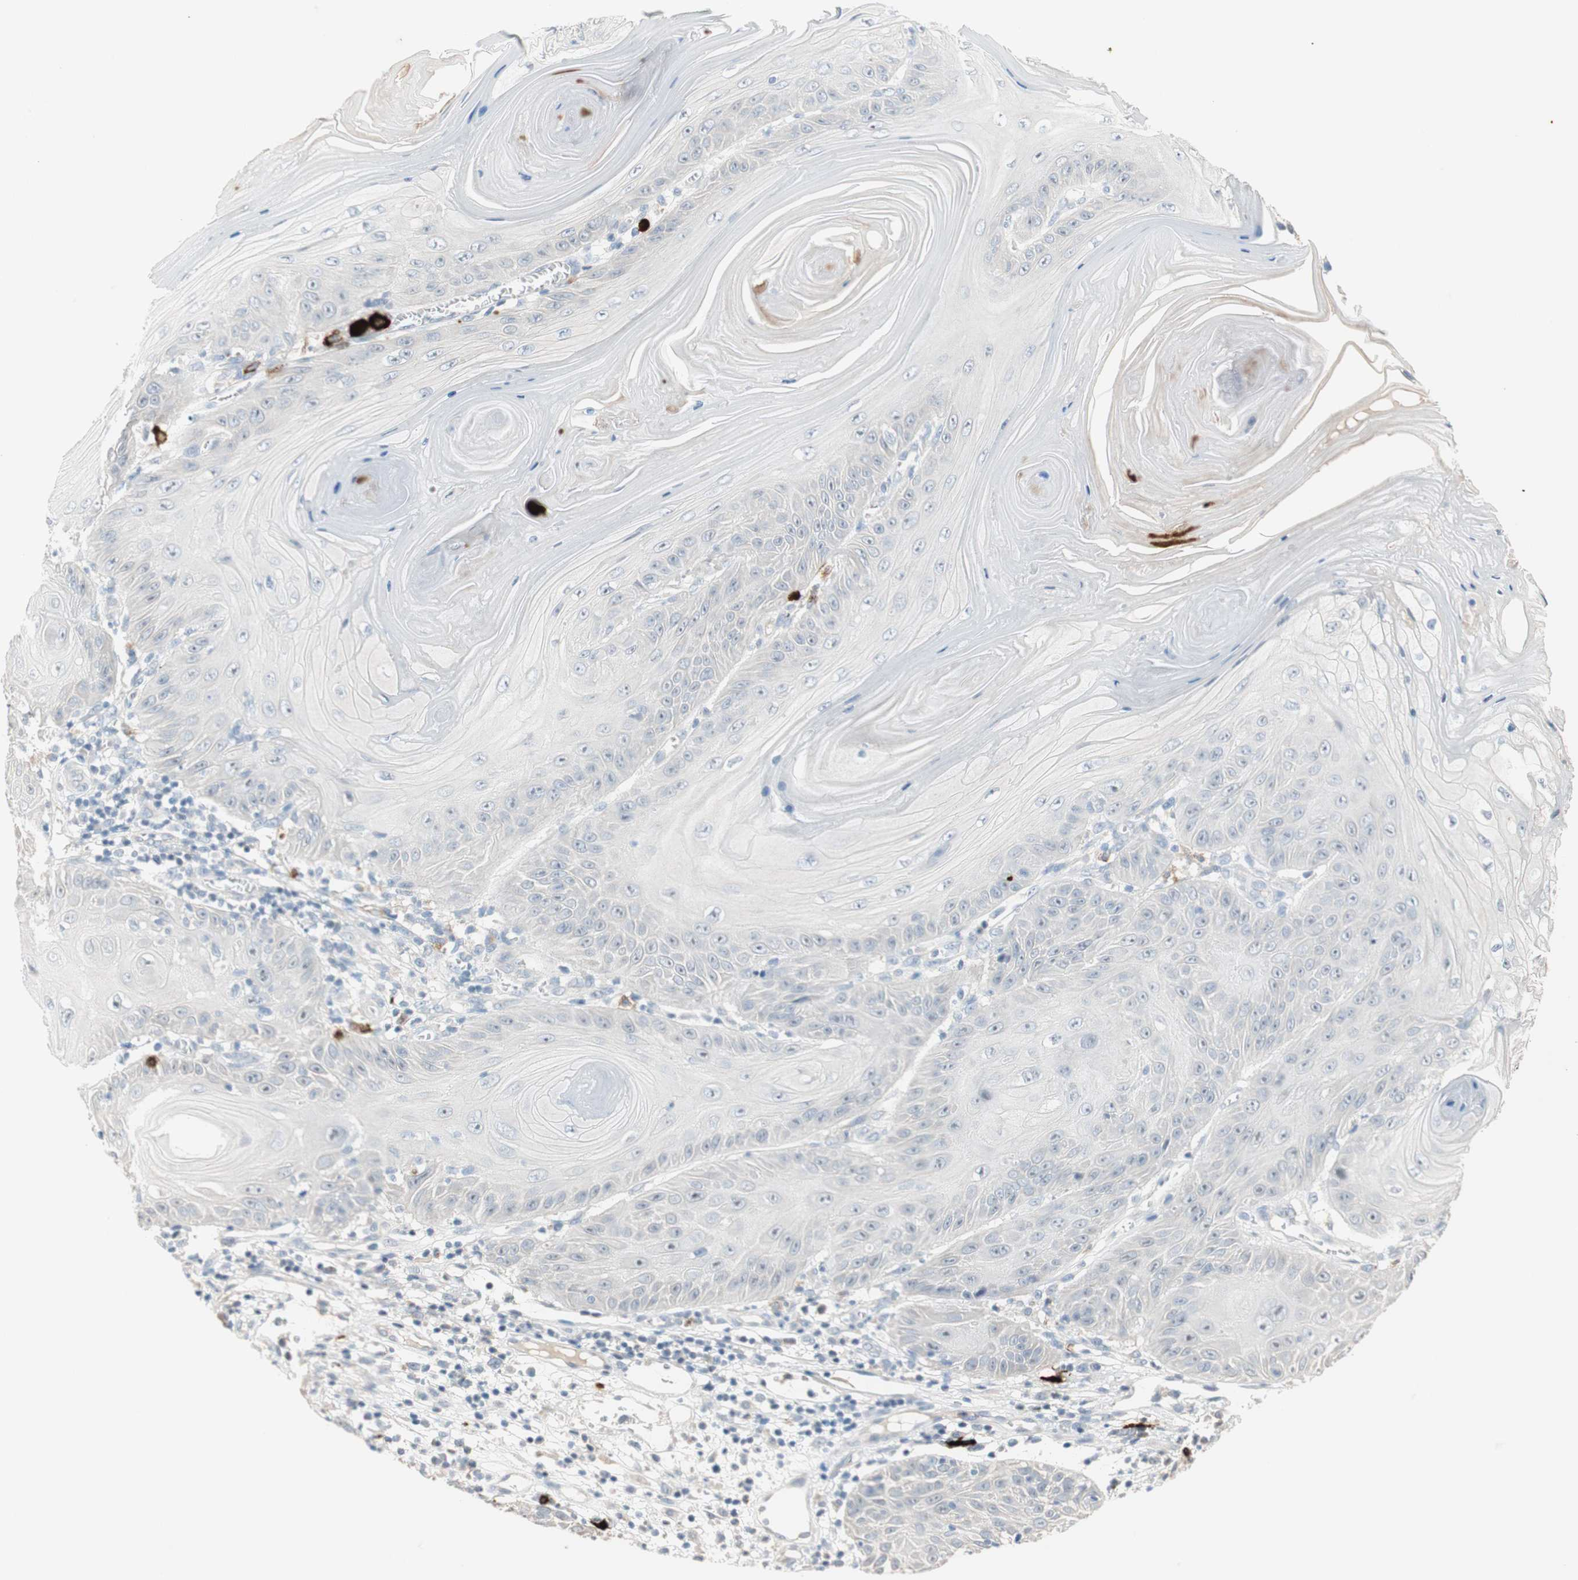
{"staining": {"intensity": "negative", "quantity": "none", "location": "none"}, "tissue": "skin cancer", "cell_type": "Tumor cells", "image_type": "cancer", "snomed": [{"axis": "morphology", "description": "Squamous cell carcinoma, NOS"}, {"axis": "topography", "description": "Skin"}], "caption": "An IHC histopathology image of skin cancer is shown. There is no staining in tumor cells of skin cancer.", "gene": "PDZK1", "patient": {"sex": "female", "age": 78}}